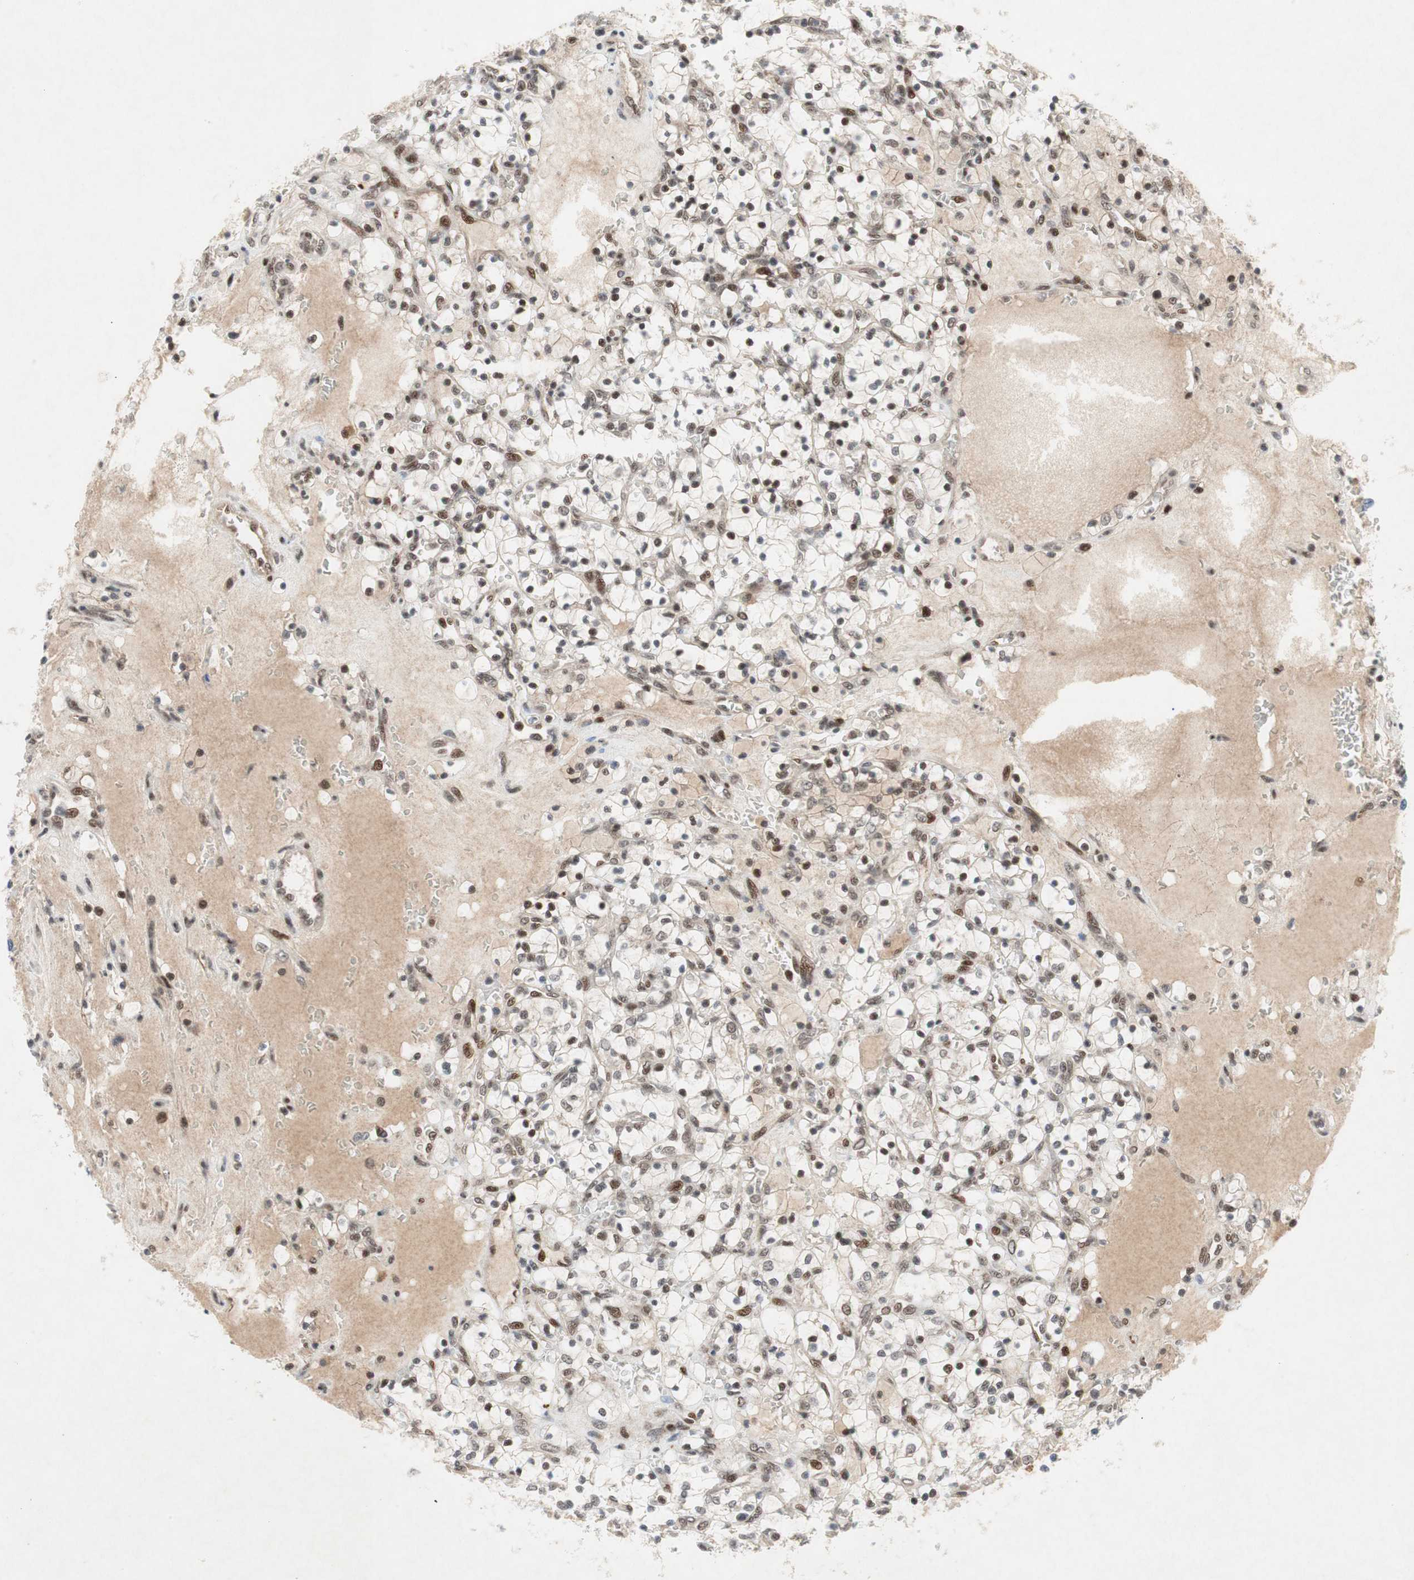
{"staining": {"intensity": "moderate", "quantity": "25%-75%", "location": "nuclear"}, "tissue": "renal cancer", "cell_type": "Tumor cells", "image_type": "cancer", "snomed": [{"axis": "morphology", "description": "Adenocarcinoma, NOS"}, {"axis": "topography", "description": "Kidney"}], "caption": "Renal cancer stained with DAB immunohistochemistry (IHC) reveals medium levels of moderate nuclear staining in about 25%-75% of tumor cells.", "gene": "TCF12", "patient": {"sex": "female", "age": 69}}